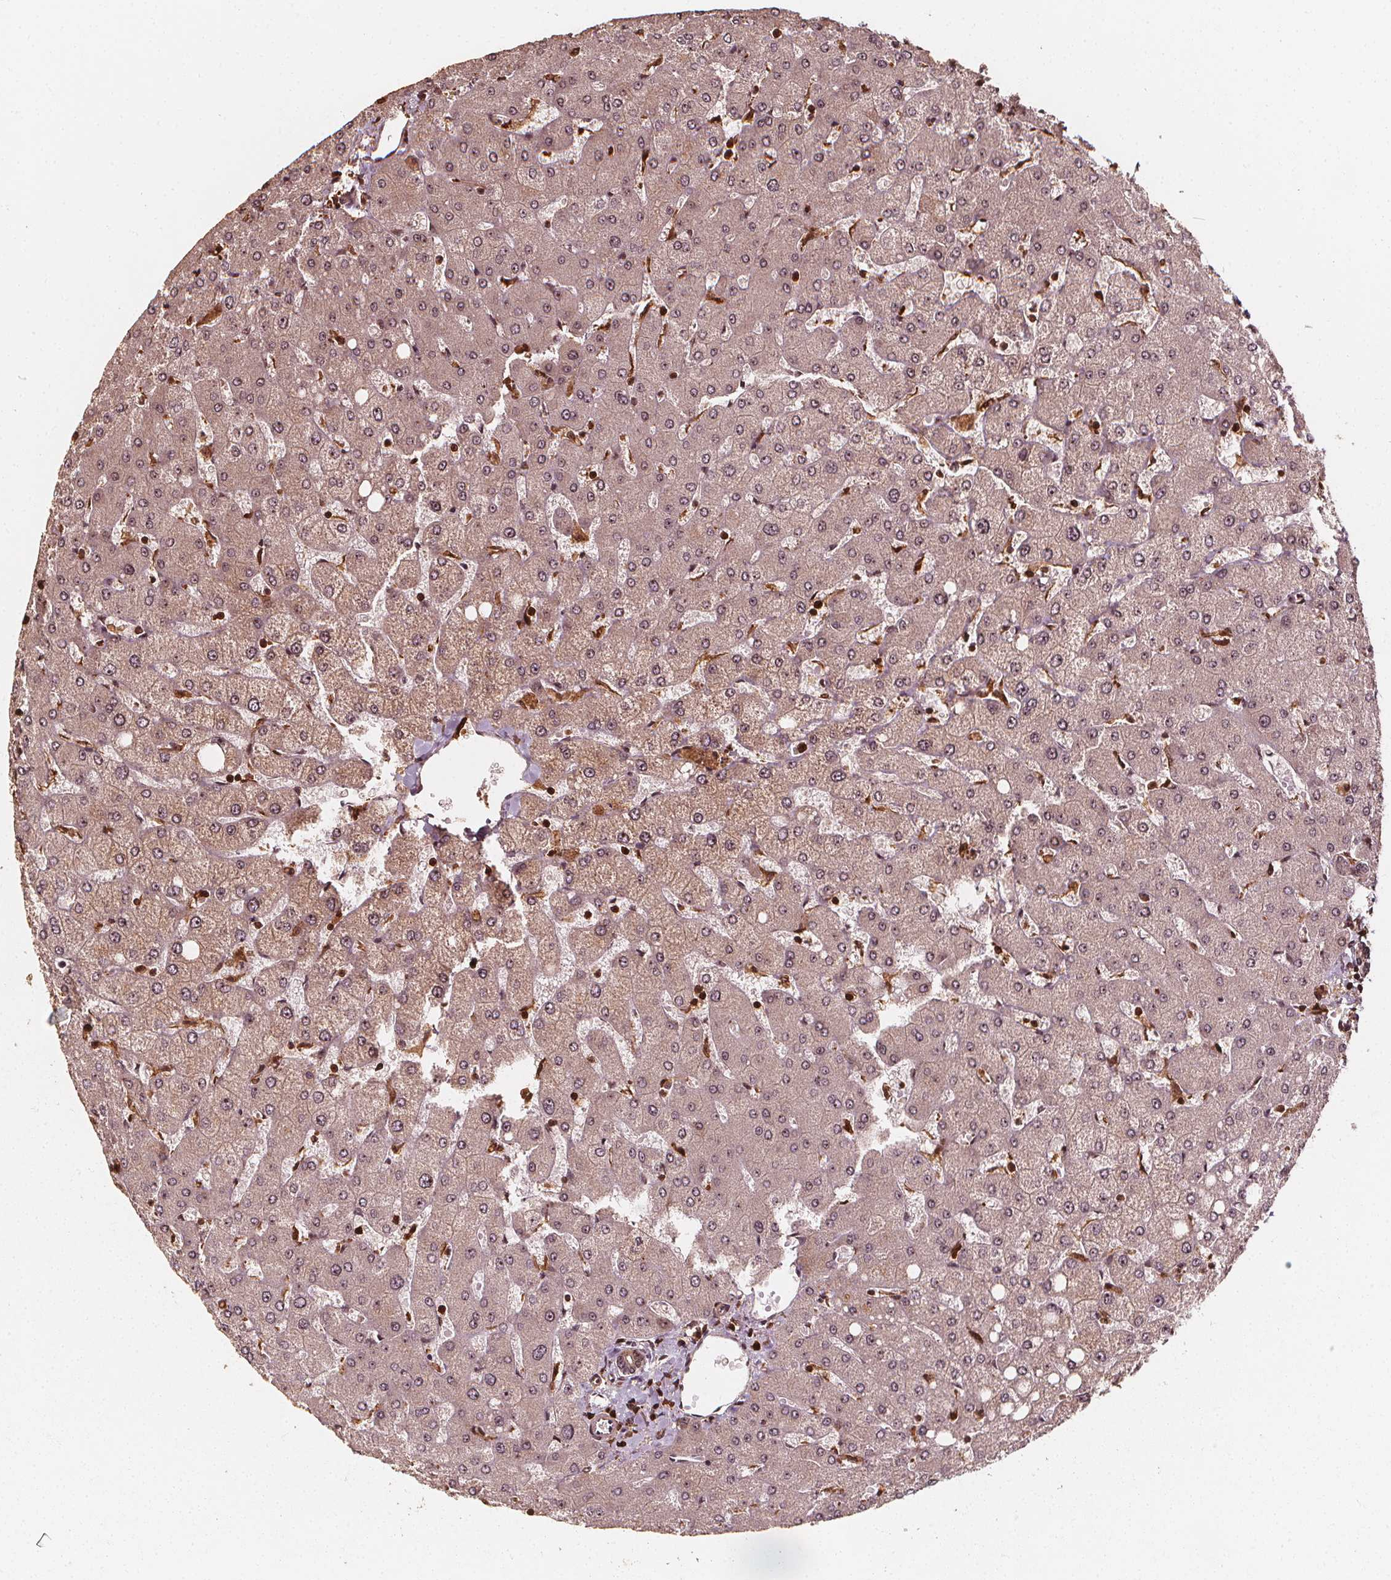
{"staining": {"intensity": "weak", "quantity": "25%-75%", "location": "cytoplasmic/membranous,nuclear"}, "tissue": "liver", "cell_type": "Cholangiocytes", "image_type": "normal", "snomed": [{"axis": "morphology", "description": "Normal tissue, NOS"}, {"axis": "topography", "description": "Liver"}], "caption": "Immunohistochemical staining of benign human liver exhibits low levels of weak cytoplasmic/membranous,nuclear positivity in approximately 25%-75% of cholangiocytes. Using DAB (brown) and hematoxylin (blue) stains, captured at high magnification using brightfield microscopy.", "gene": "EXOSC9", "patient": {"sex": "female", "age": 54}}